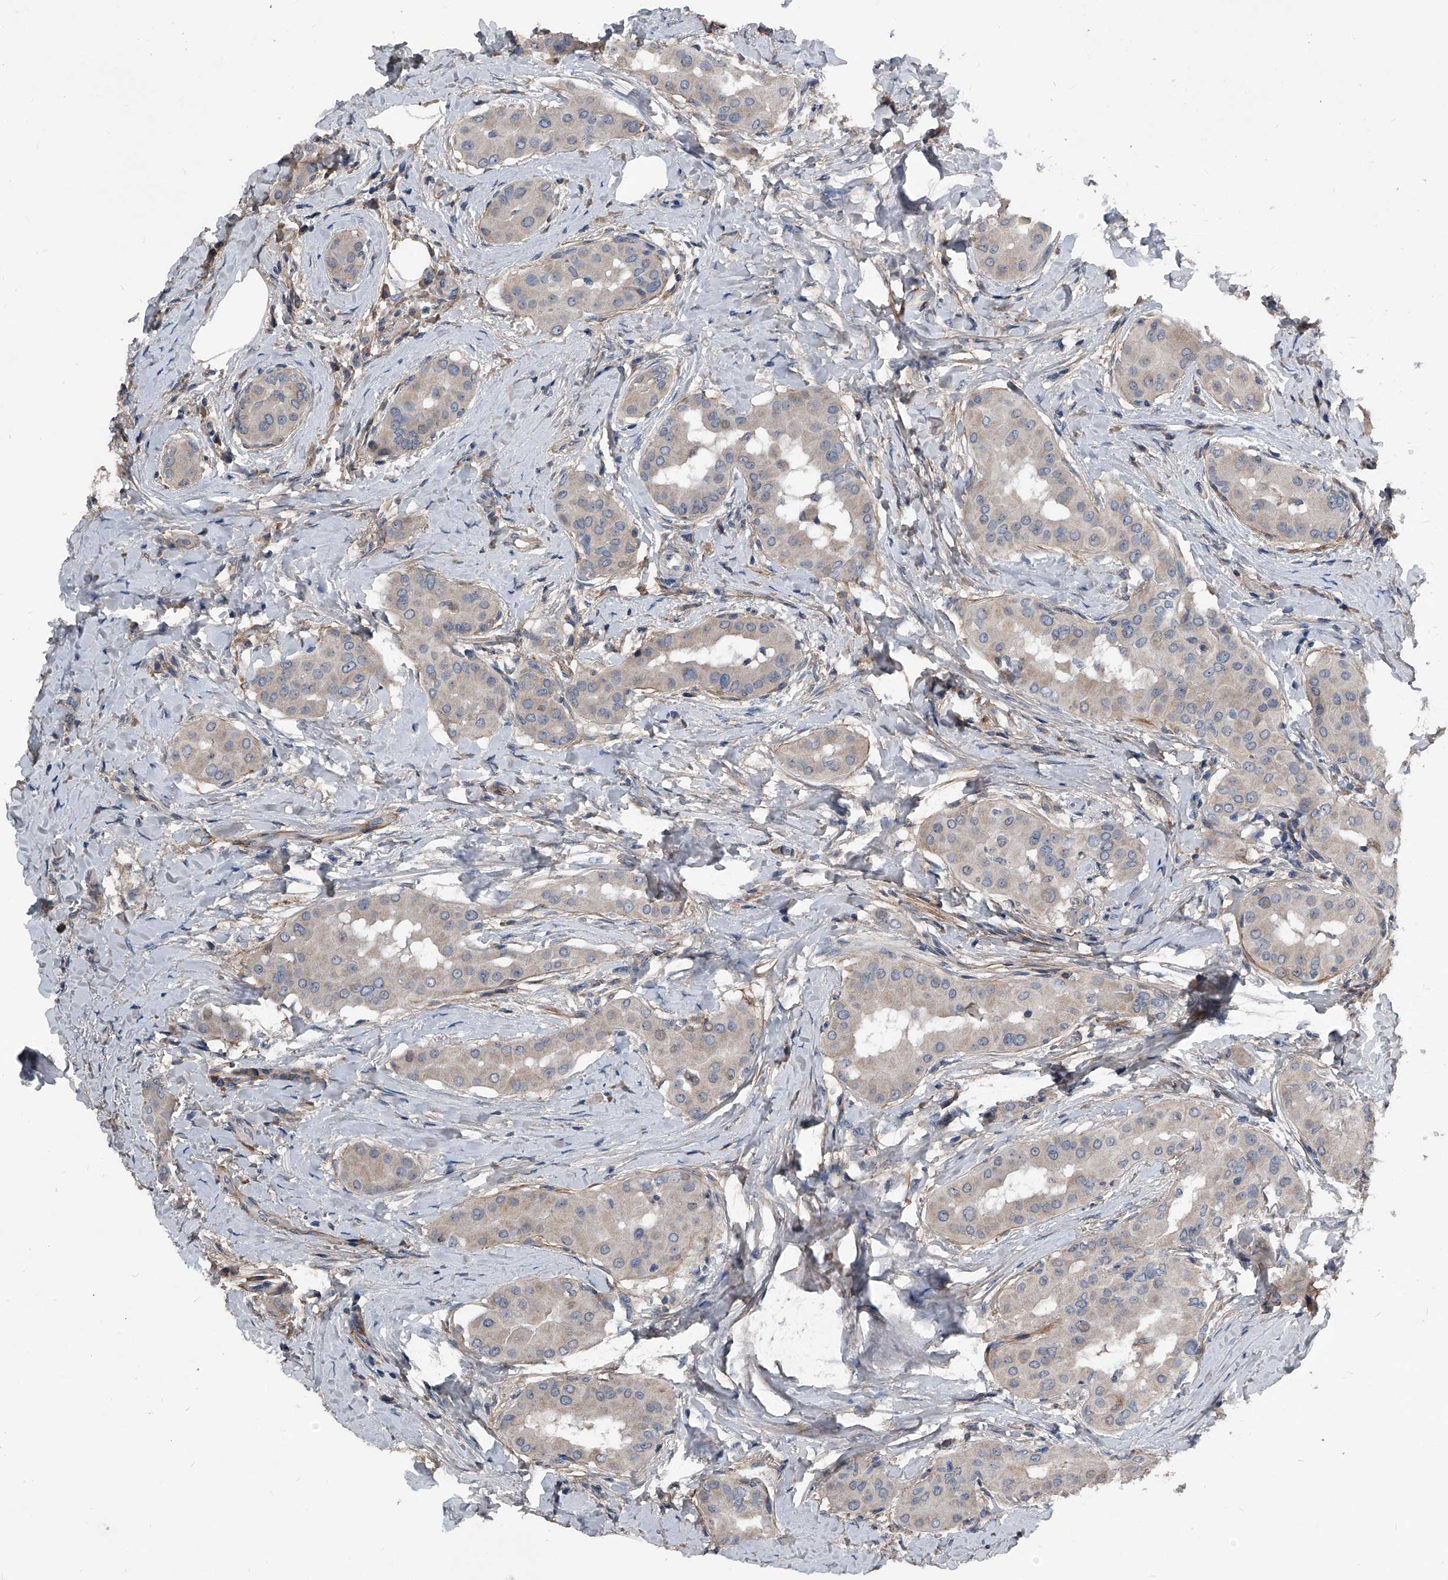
{"staining": {"intensity": "weak", "quantity": "<25%", "location": "cytoplasmic/membranous"}, "tissue": "thyroid cancer", "cell_type": "Tumor cells", "image_type": "cancer", "snomed": [{"axis": "morphology", "description": "Papillary adenocarcinoma, NOS"}, {"axis": "topography", "description": "Thyroid gland"}], "caption": "DAB immunohistochemical staining of thyroid cancer (papillary adenocarcinoma) reveals no significant positivity in tumor cells.", "gene": "PHACTR1", "patient": {"sex": "male", "age": 33}}